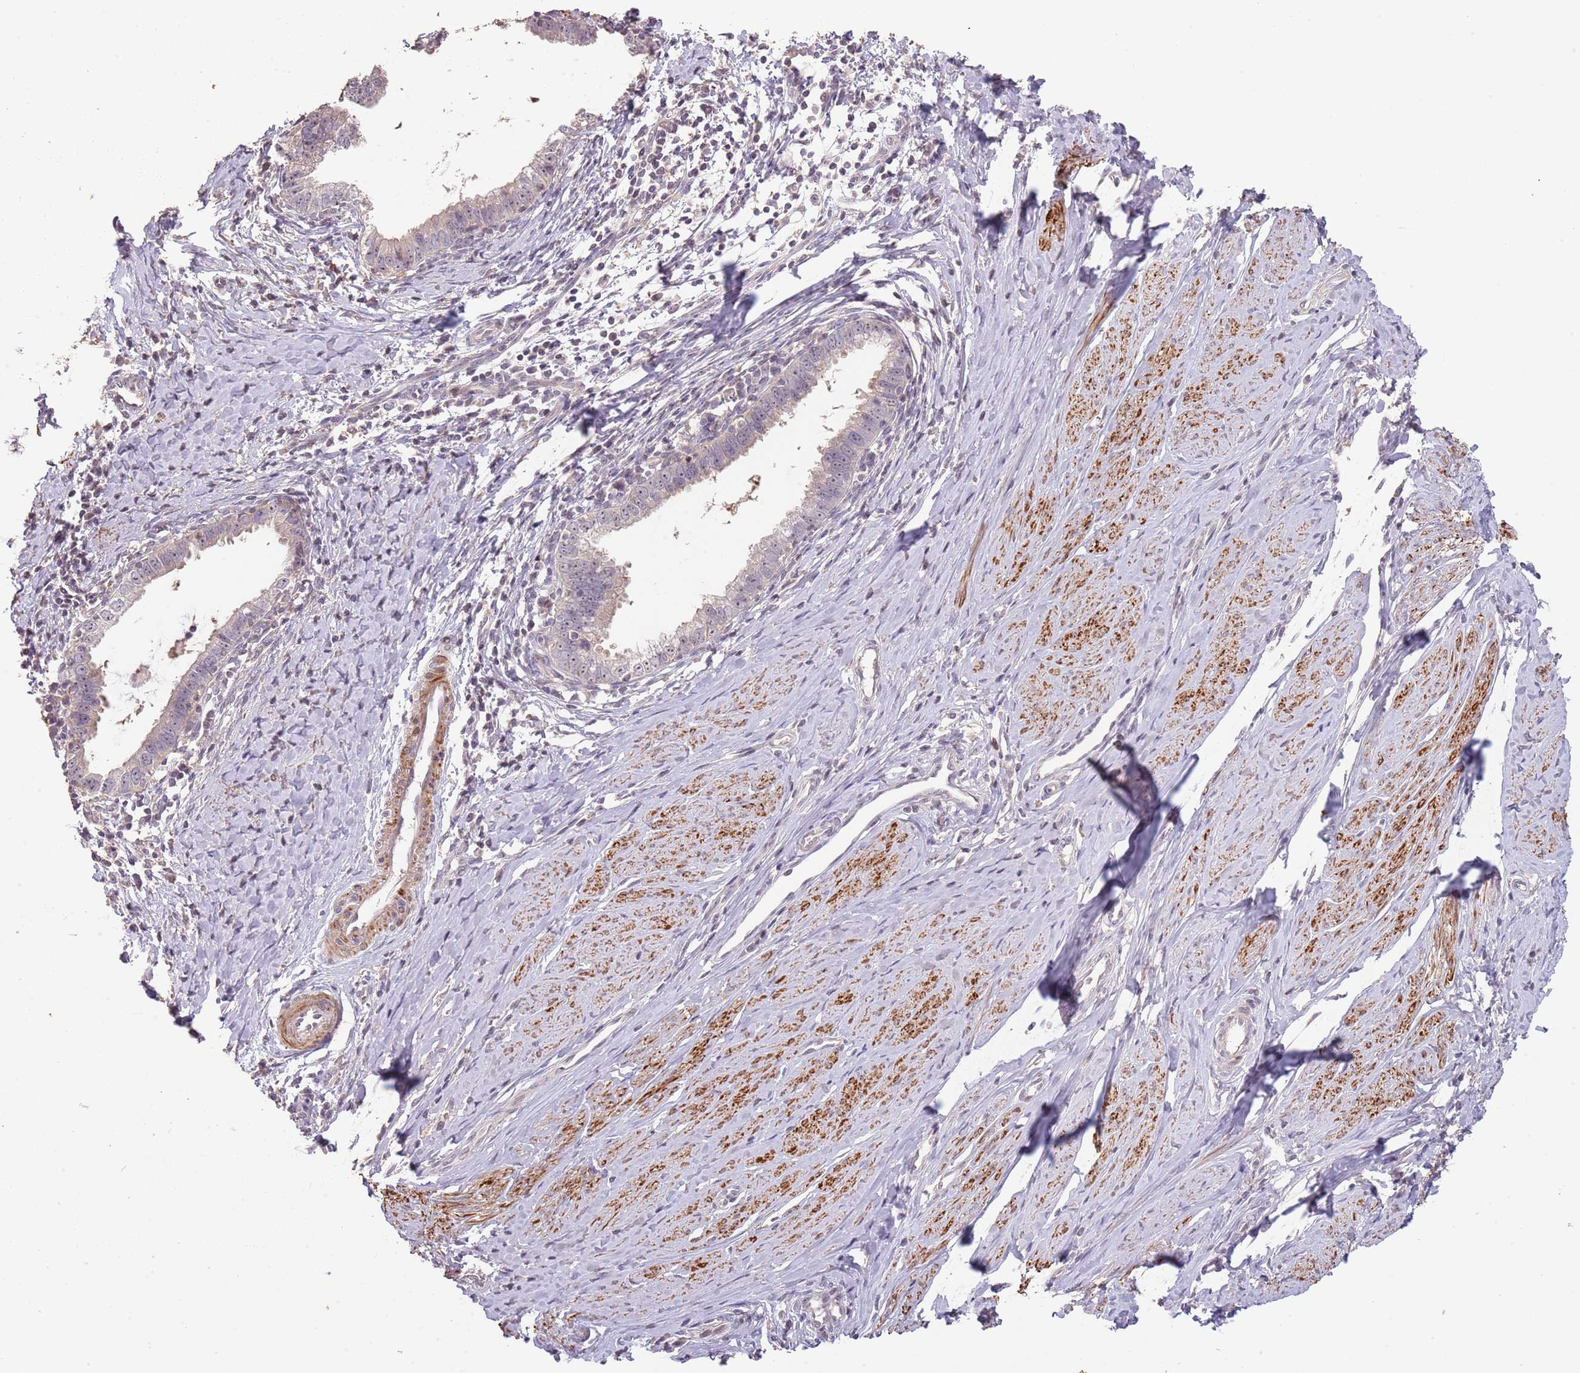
{"staining": {"intensity": "negative", "quantity": "none", "location": "none"}, "tissue": "cervical cancer", "cell_type": "Tumor cells", "image_type": "cancer", "snomed": [{"axis": "morphology", "description": "Adenocarcinoma, NOS"}, {"axis": "topography", "description": "Cervix"}], "caption": "There is no significant staining in tumor cells of cervical cancer (adenocarcinoma). The staining is performed using DAB (3,3'-diaminobenzidine) brown chromogen with nuclei counter-stained in using hematoxylin.", "gene": "ADTRP", "patient": {"sex": "female", "age": 36}}